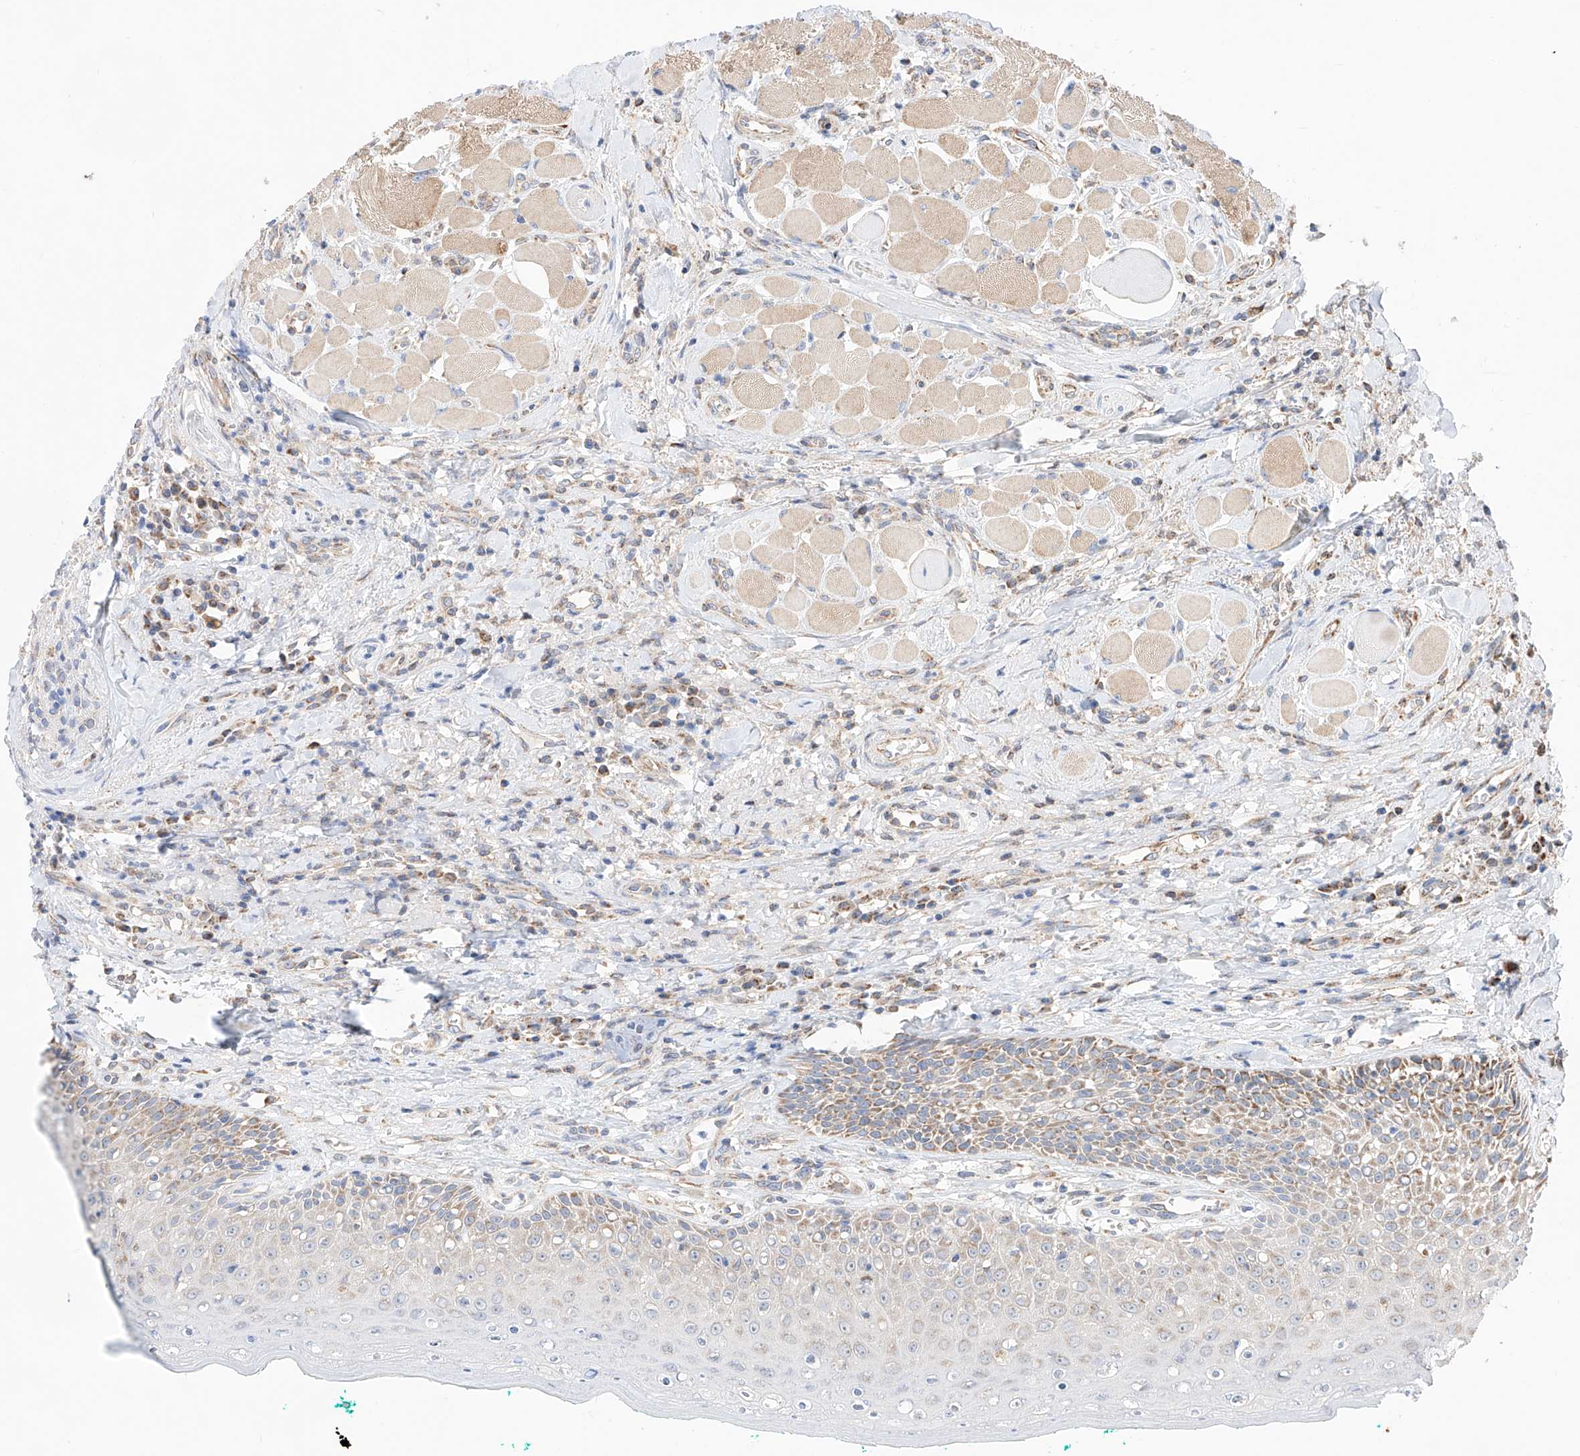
{"staining": {"intensity": "moderate", "quantity": "25%-75%", "location": "cytoplasmic/membranous"}, "tissue": "oral mucosa", "cell_type": "Squamous epithelial cells", "image_type": "normal", "snomed": [{"axis": "morphology", "description": "Normal tissue, NOS"}, {"axis": "topography", "description": "Oral tissue"}], "caption": "A medium amount of moderate cytoplasmic/membranous staining is present in approximately 25%-75% of squamous epithelial cells in benign oral mucosa.", "gene": "KTI12", "patient": {"sex": "female", "age": 70}}